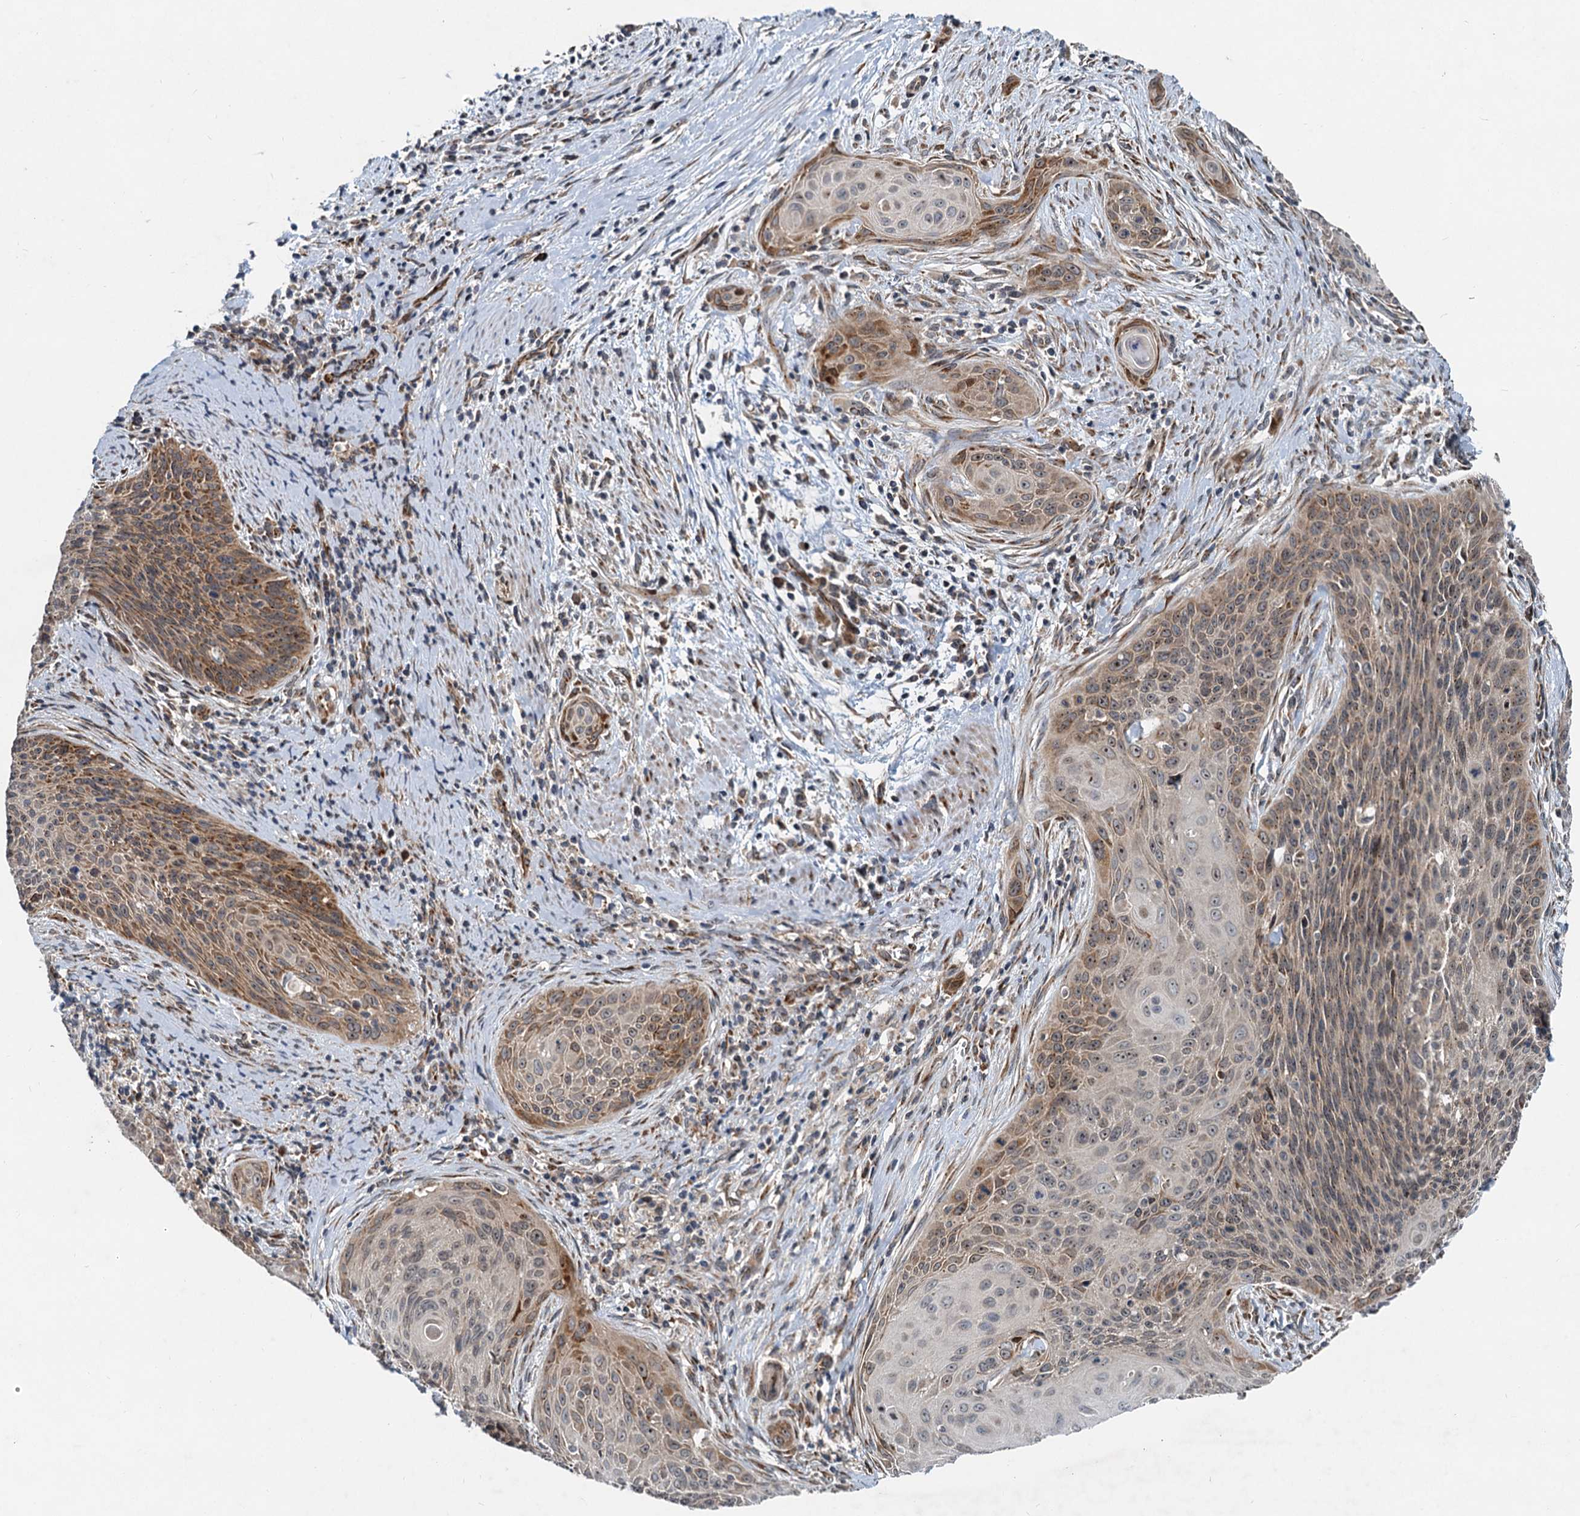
{"staining": {"intensity": "moderate", "quantity": ">75%", "location": "cytoplasmic/membranous"}, "tissue": "cervical cancer", "cell_type": "Tumor cells", "image_type": "cancer", "snomed": [{"axis": "morphology", "description": "Squamous cell carcinoma, NOS"}, {"axis": "topography", "description": "Cervix"}], "caption": "Squamous cell carcinoma (cervical) stained with a brown dye shows moderate cytoplasmic/membranous positive staining in about >75% of tumor cells.", "gene": "CEP68", "patient": {"sex": "female", "age": 55}}